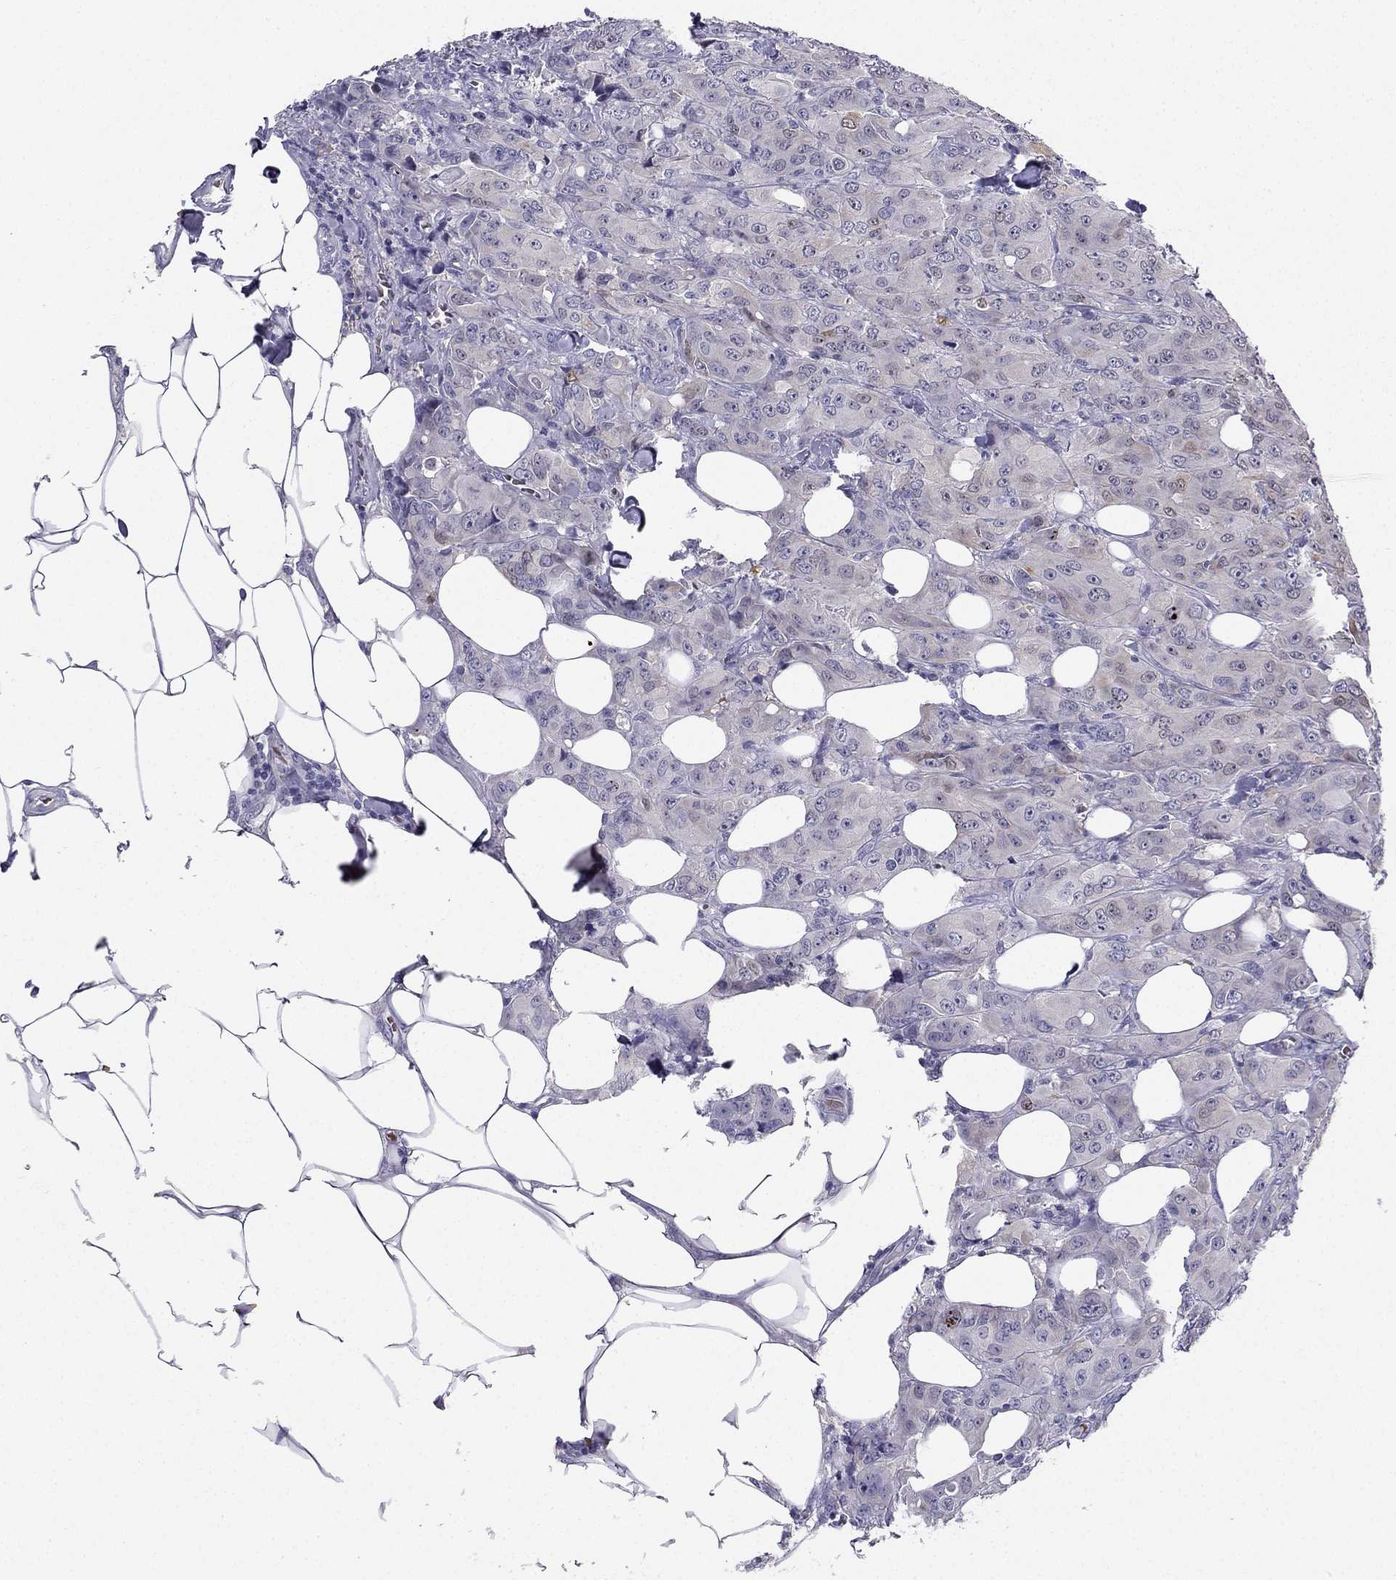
{"staining": {"intensity": "weak", "quantity": "<25%", "location": "cytoplasmic/membranous"}, "tissue": "breast cancer", "cell_type": "Tumor cells", "image_type": "cancer", "snomed": [{"axis": "morphology", "description": "Duct carcinoma"}, {"axis": "topography", "description": "Breast"}], "caption": "Immunohistochemical staining of infiltrating ductal carcinoma (breast) reveals no significant staining in tumor cells. Nuclei are stained in blue.", "gene": "RSPH14", "patient": {"sex": "female", "age": 43}}